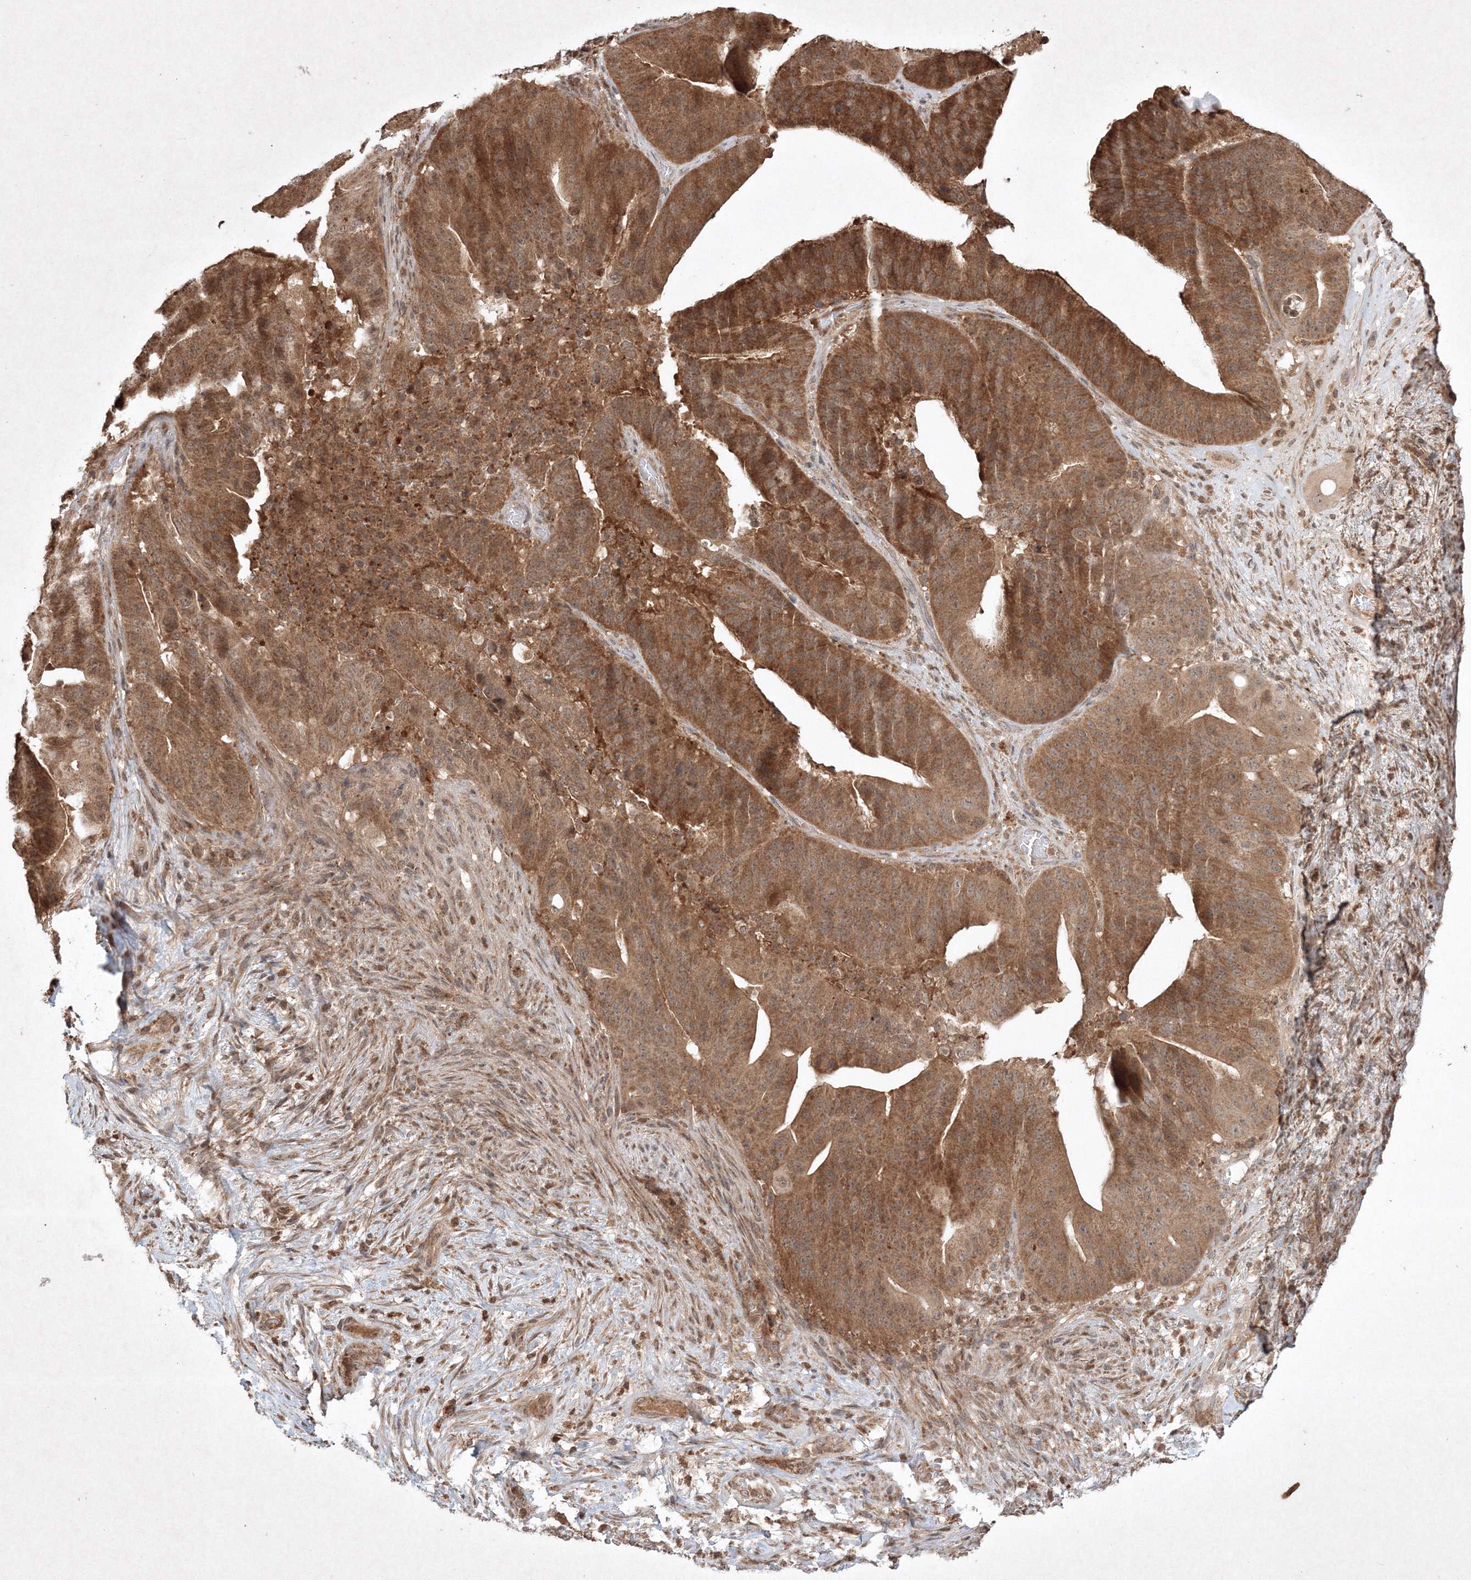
{"staining": {"intensity": "strong", "quantity": ">75%", "location": "cytoplasmic/membranous"}, "tissue": "pancreatic cancer", "cell_type": "Tumor cells", "image_type": "cancer", "snomed": [{"axis": "morphology", "description": "Adenocarcinoma, NOS"}, {"axis": "topography", "description": "Pancreas"}], "caption": "This is a micrograph of IHC staining of pancreatic adenocarcinoma, which shows strong expression in the cytoplasmic/membranous of tumor cells.", "gene": "PLTP", "patient": {"sex": "female", "age": 77}}